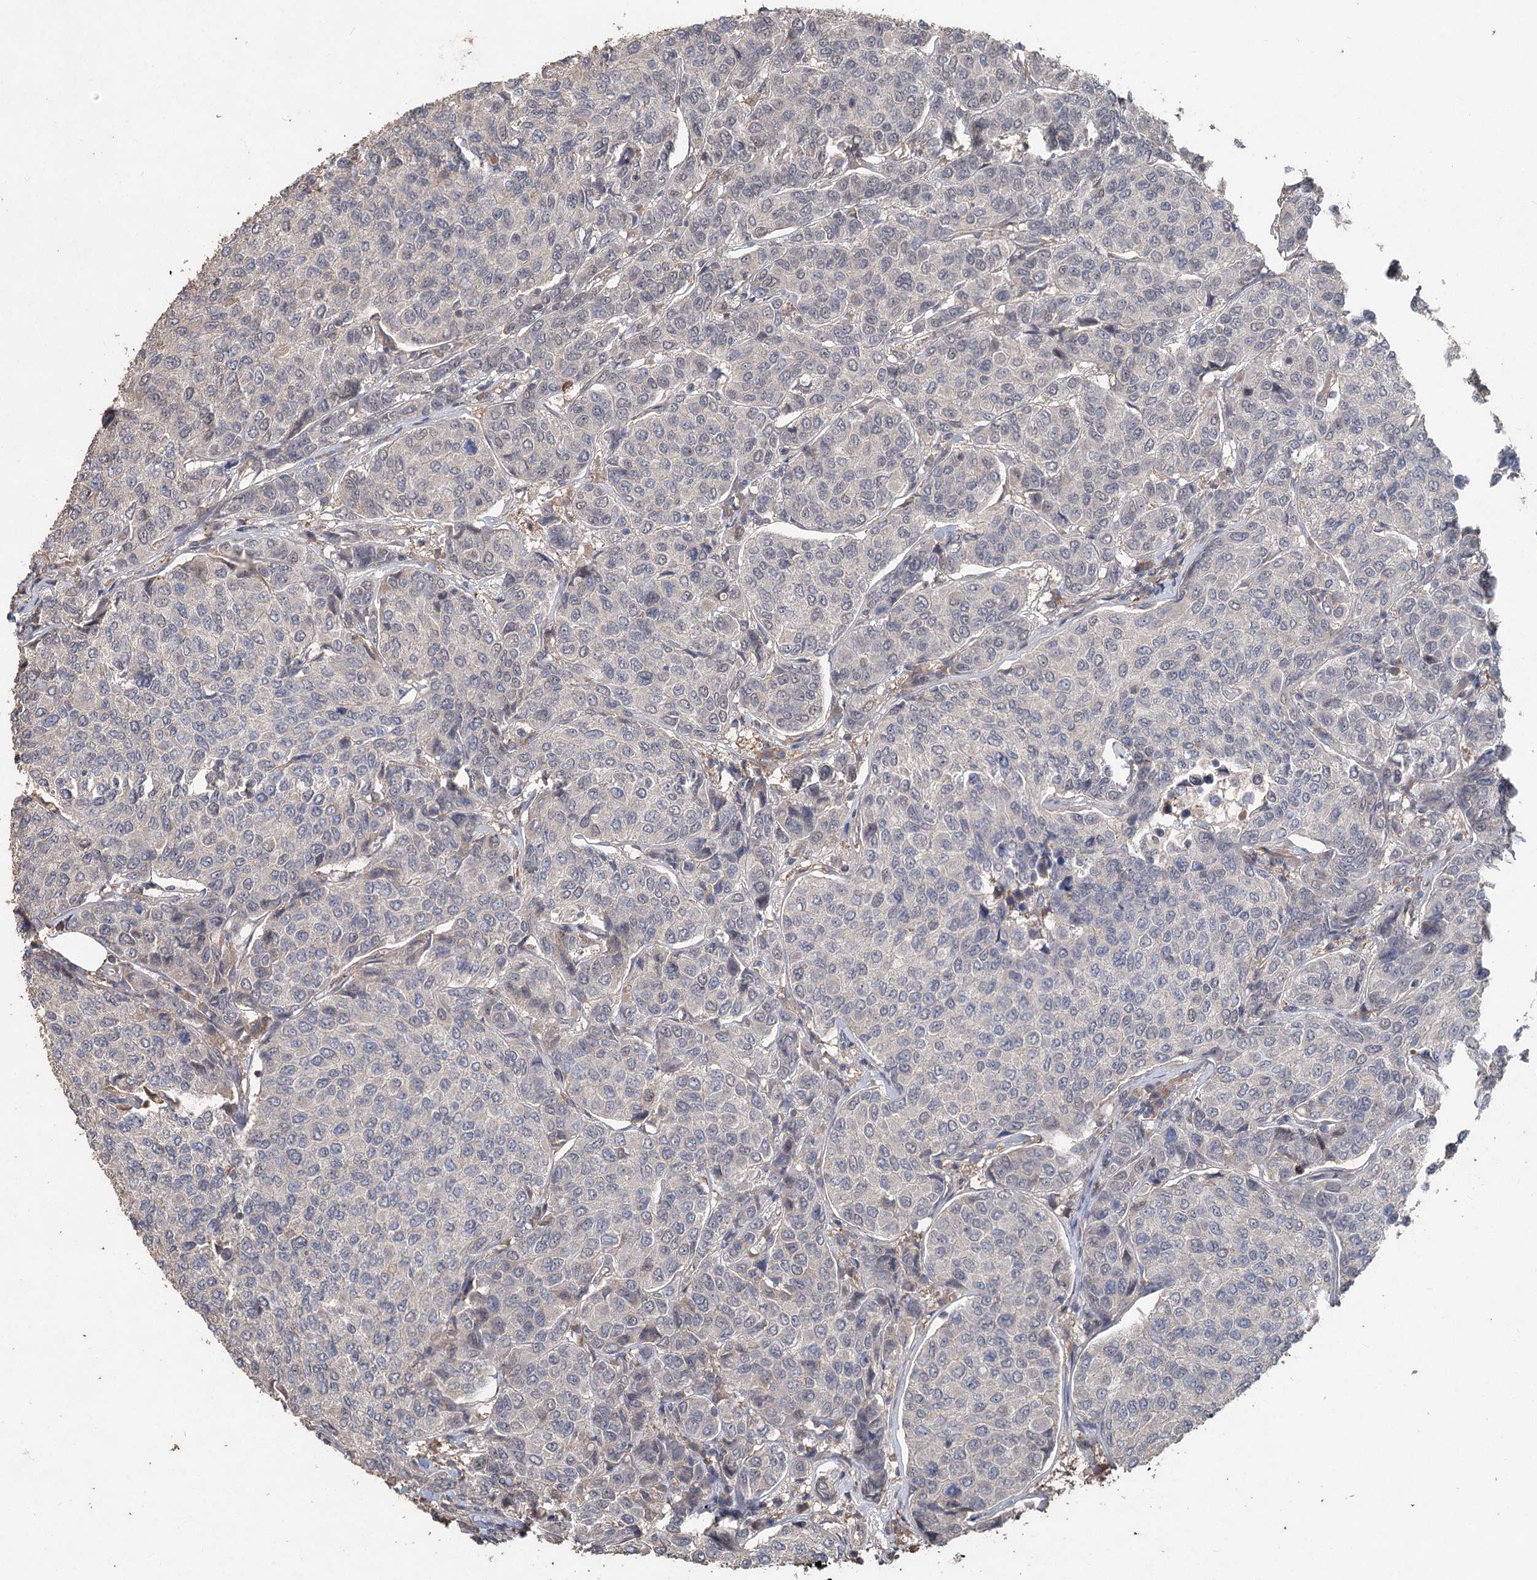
{"staining": {"intensity": "negative", "quantity": "none", "location": "none"}, "tissue": "breast cancer", "cell_type": "Tumor cells", "image_type": "cancer", "snomed": [{"axis": "morphology", "description": "Duct carcinoma"}, {"axis": "topography", "description": "Breast"}], "caption": "This micrograph is of breast cancer stained with immunohistochemistry to label a protein in brown with the nuclei are counter-stained blue. There is no positivity in tumor cells.", "gene": "FBXO7", "patient": {"sex": "female", "age": 55}}